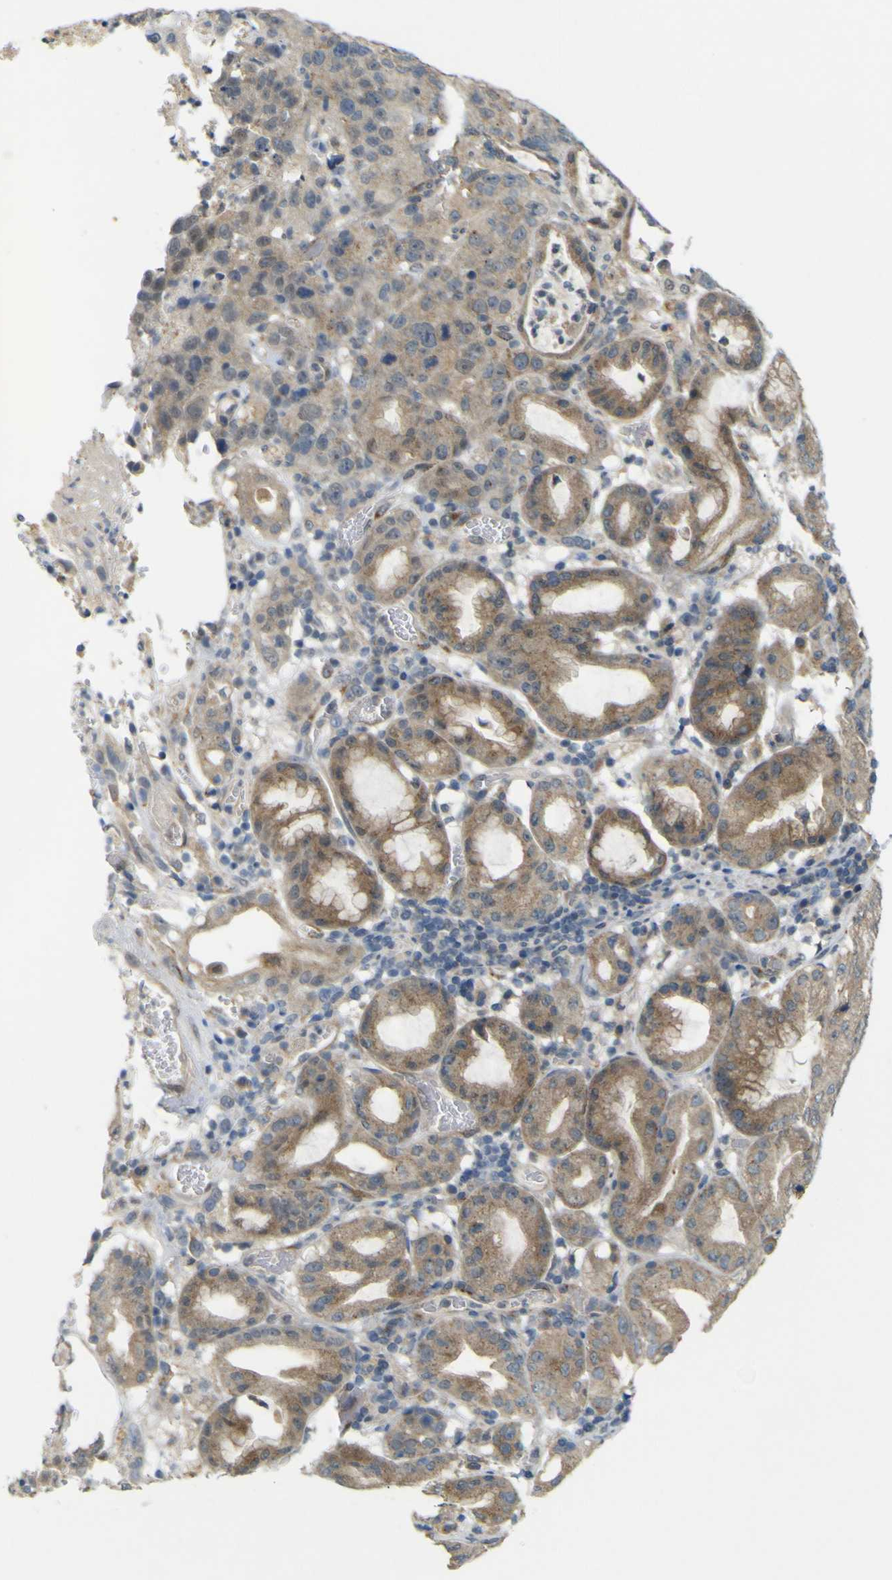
{"staining": {"intensity": "moderate", "quantity": "25%-75%", "location": "cytoplasmic/membranous"}, "tissue": "stomach cancer", "cell_type": "Tumor cells", "image_type": "cancer", "snomed": [{"axis": "morphology", "description": "Normal tissue, NOS"}, {"axis": "morphology", "description": "Adenocarcinoma, NOS"}, {"axis": "topography", "description": "Stomach"}], "caption": "Immunohistochemical staining of human stomach cancer (adenocarcinoma) shows moderate cytoplasmic/membranous protein positivity in approximately 25%-75% of tumor cells.", "gene": "IGF2R", "patient": {"sex": "male", "age": 48}}